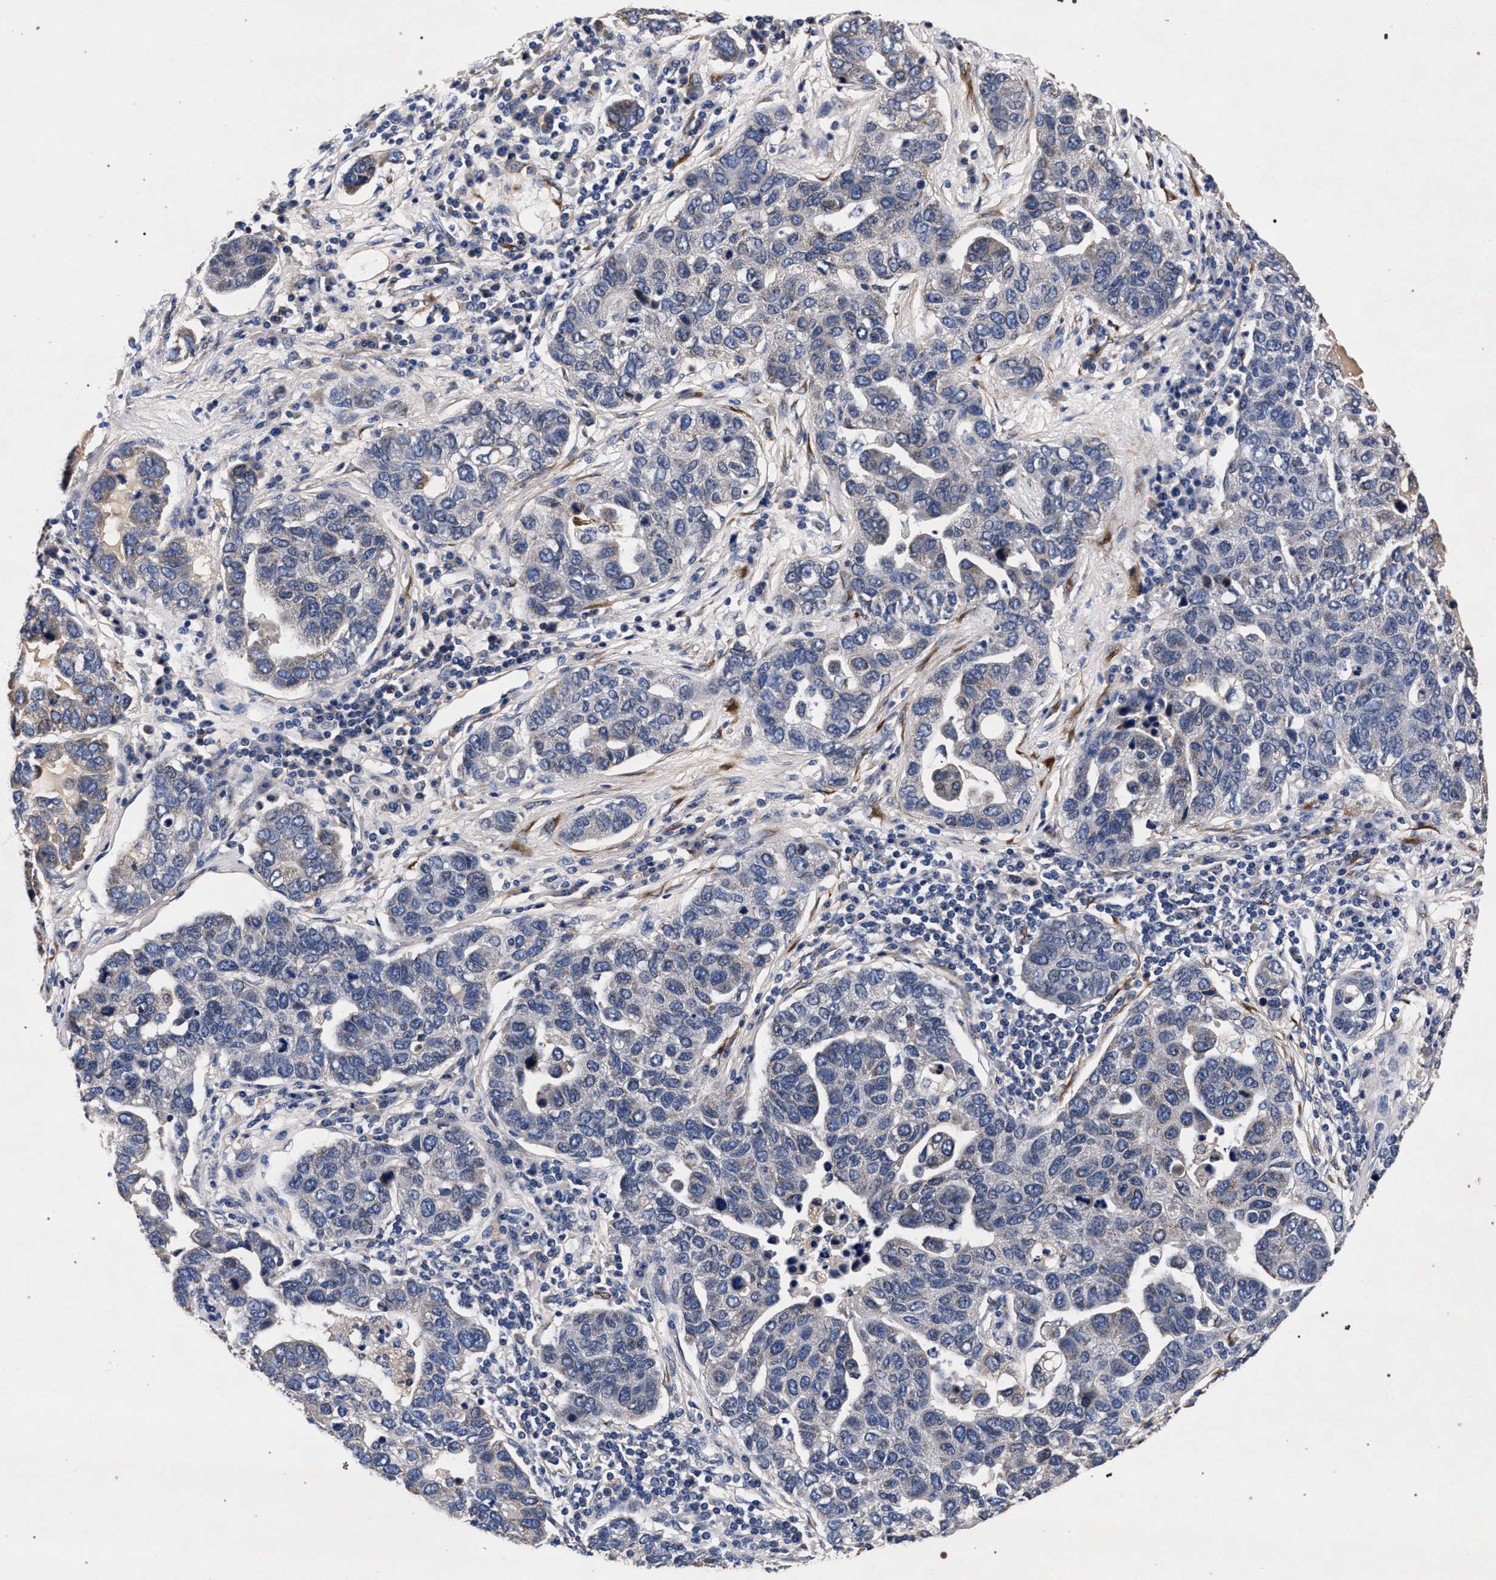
{"staining": {"intensity": "negative", "quantity": "none", "location": "none"}, "tissue": "pancreatic cancer", "cell_type": "Tumor cells", "image_type": "cancer", "snomed": [{"axis": "morphology", "description": "Adenocarcinoma, NOS"}, {"axis": "topography", "description": "Pancreas"}], "caption": "Tumor cells show no significant protein expression in pancreatic adenocarcinoma.", "gene": "NEK7", "patient": {"sex": "female", "age": 61}}